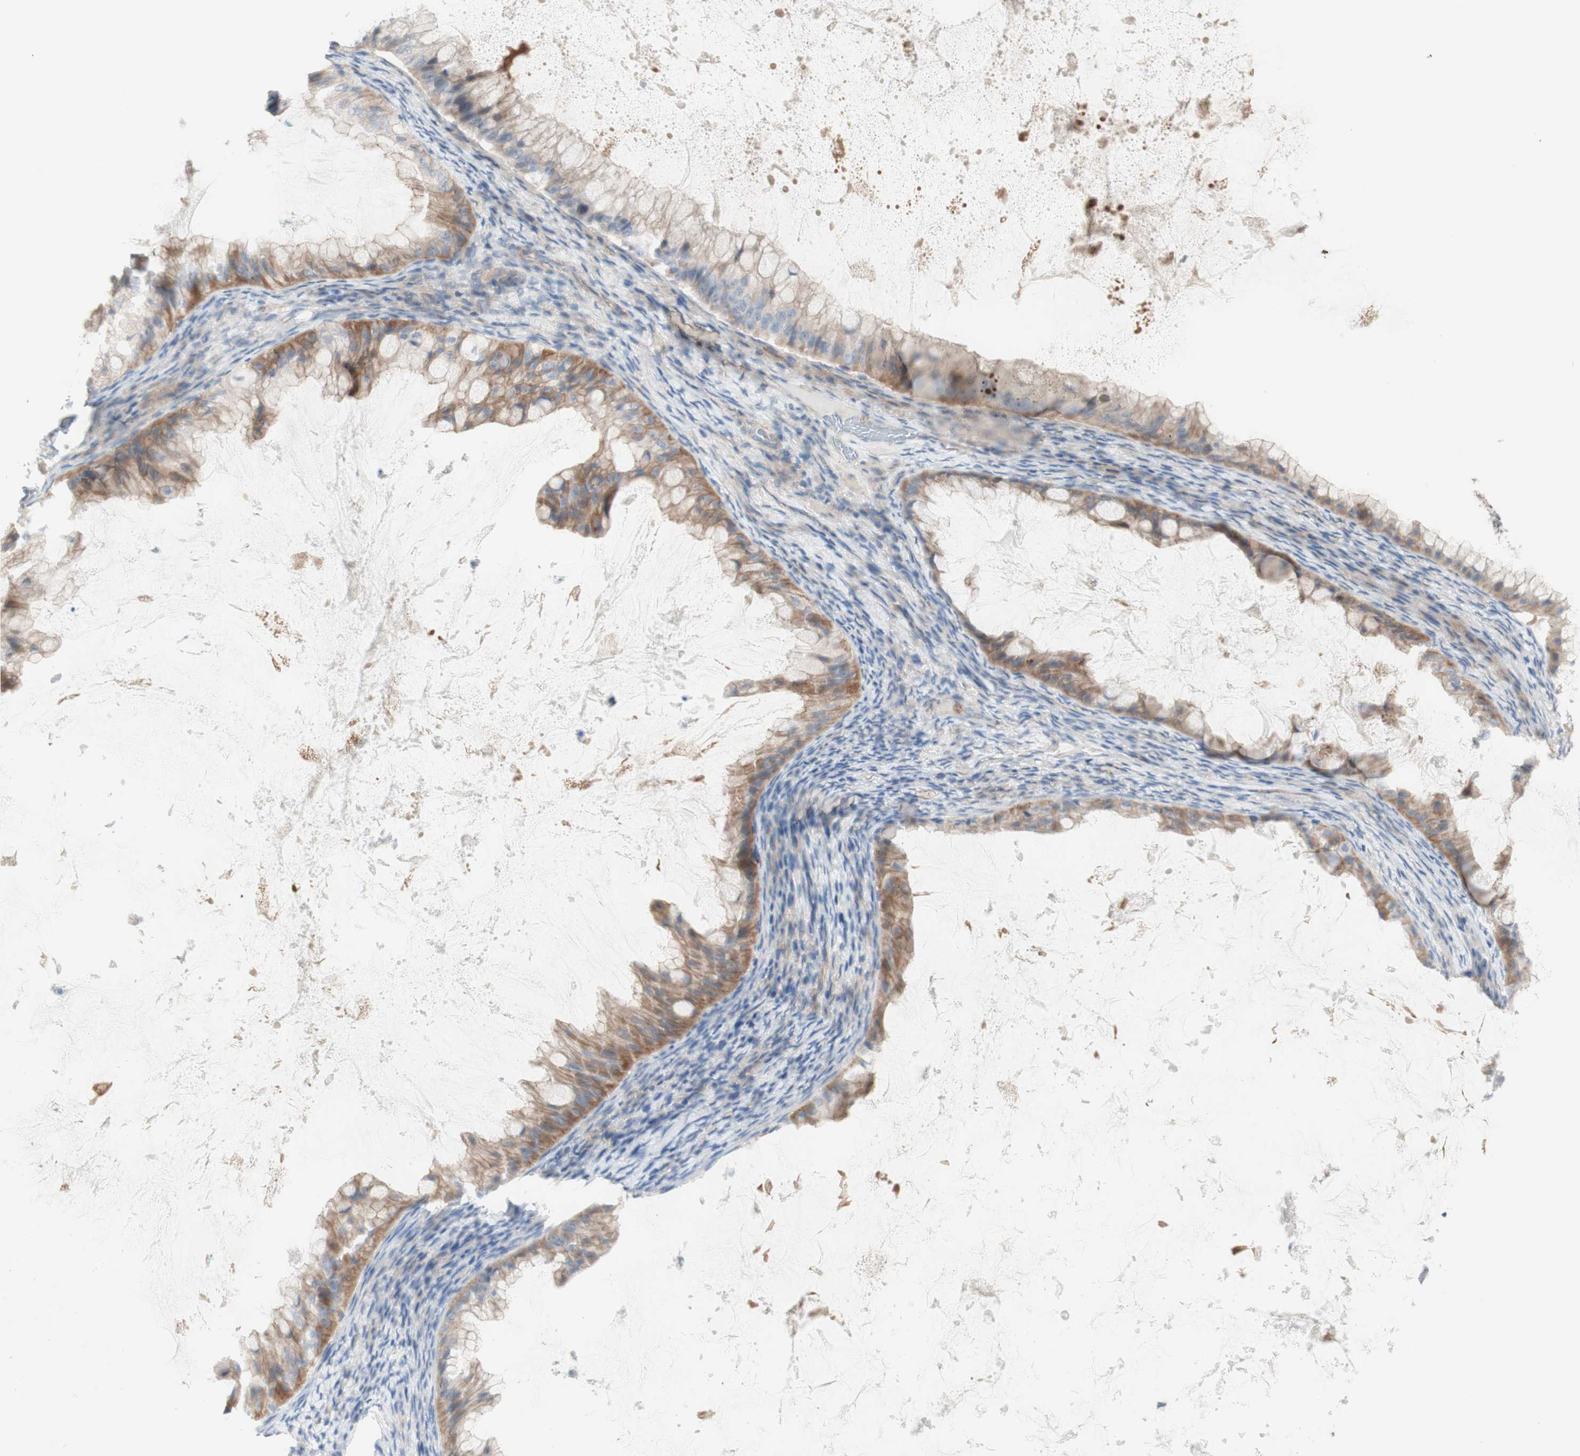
{"staining": {"intensity": "moderate", "quantity": ">75%", "location": "cytoplasmic/membranous"}, "tissue": "ovarian cancer", "cell_type": "Tumor cells", "image_type": "cancer", "snomed": [{"axis": "morphology", "description": "Cystadenocarcinoma, mucinous, NOS"}, {"axis": "topography", "description": "Ovary"}], "caption": "The immunohistochemical stain labels moderate cytoplasmic/membranous expression in tumor cells of mucinous cystadenocarcinoma (ovarian) tissue.", "gene": "MANEA", "patient": {"sex": "female", "age": 61}}